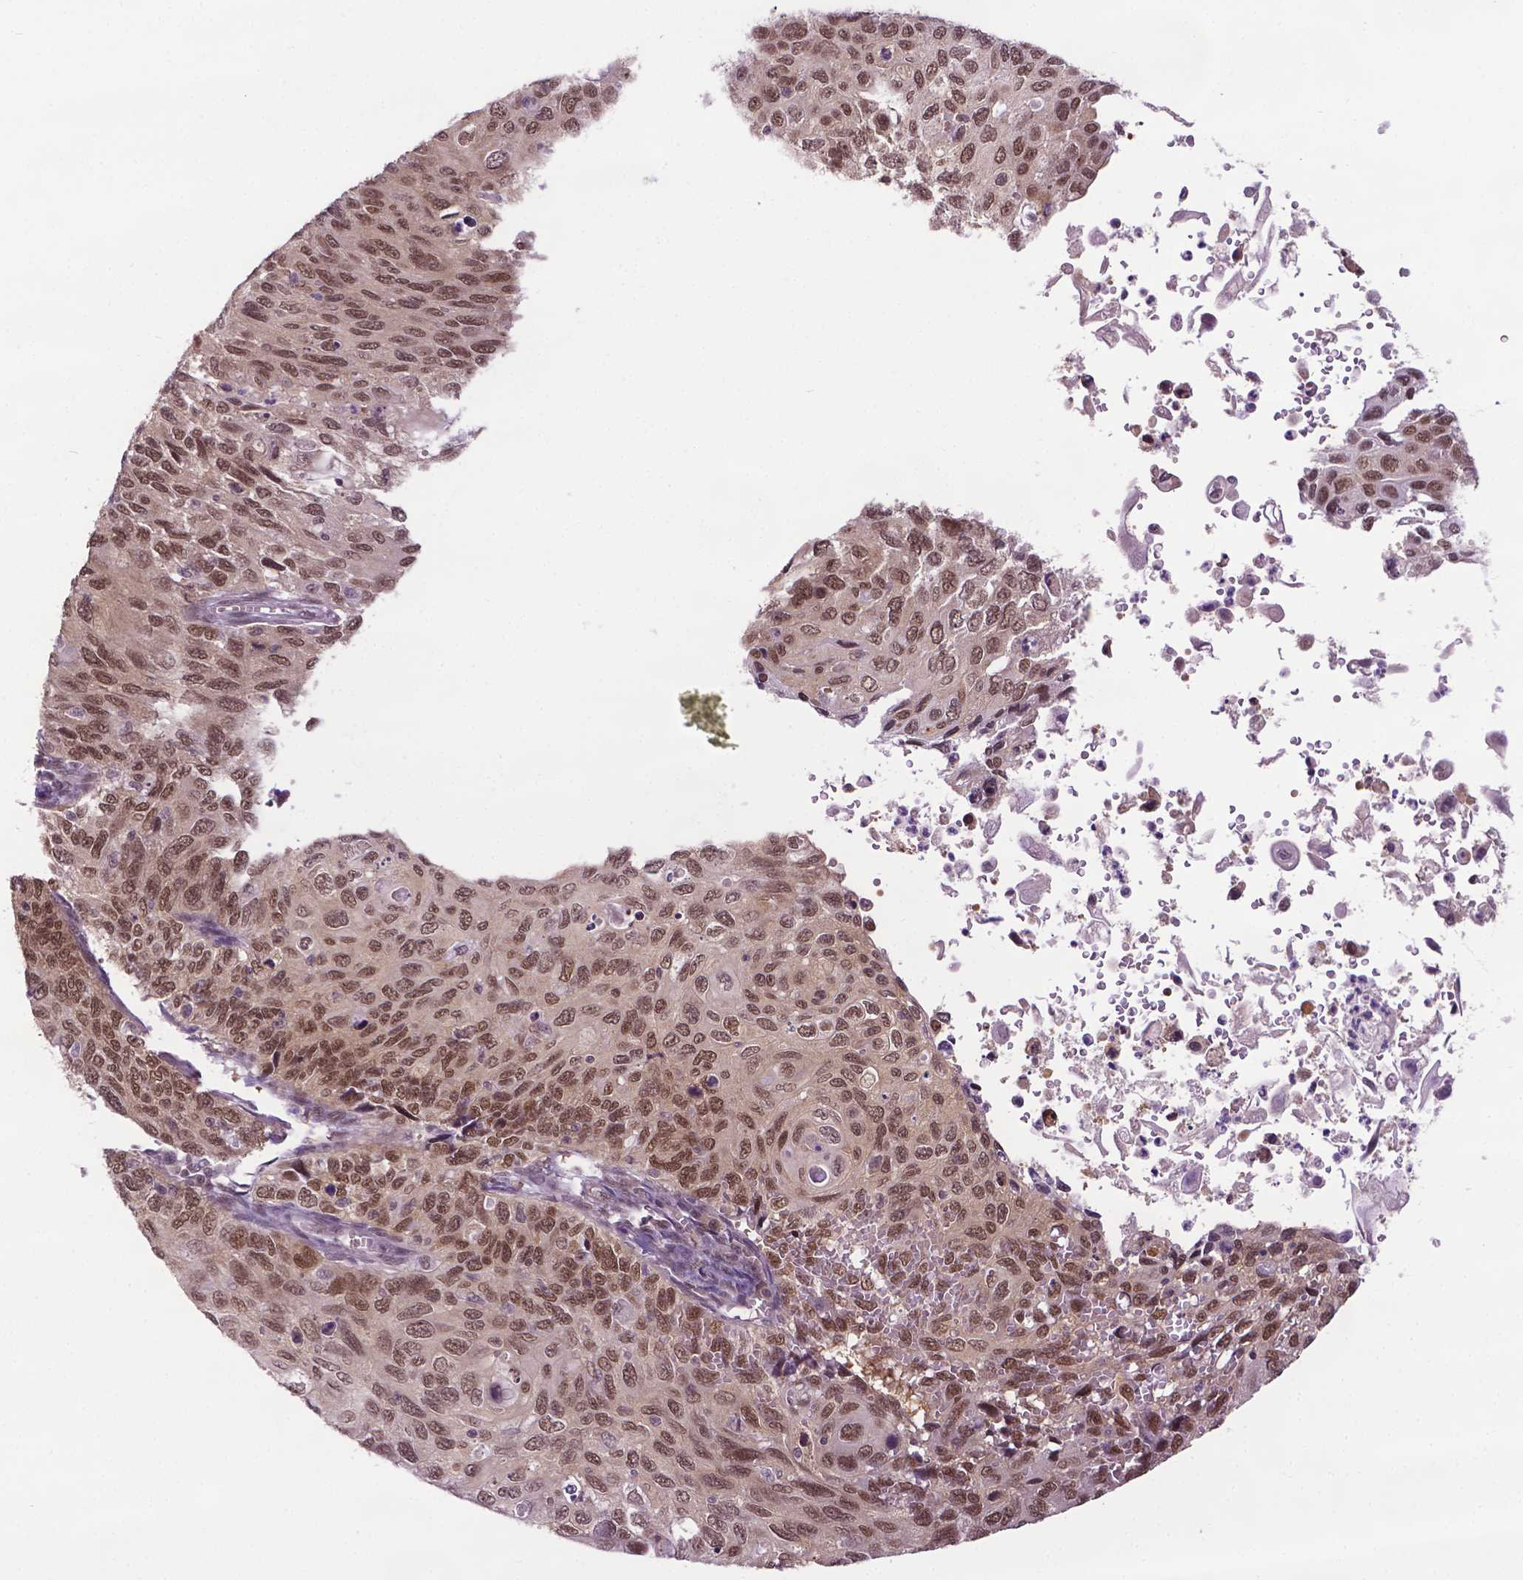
{"staining": {"intensity": "moderate", "quantity": ">75%", "location": "nuclear"}, "tissue": "cervical cancer", "cell_type": "Tumor cells", "image_type": "cancer", "snomed": [{"axis": "morphology", "description": "Squamous cell carcinoma, NOS"}, {"axis": "topography", "description": "Cervix"}], "caption": "IHC image of neoplastic tissue: cervical cancer (squamous cell carcinoma) stained using immunohistochemistry reveals medium levels of moderate protein expression localized specifically in the nuclear of tumor cells, appearing as a nuclear brown color.", "gene": "UBQLN4", "patient": {"sex": "female", "age": 70}}